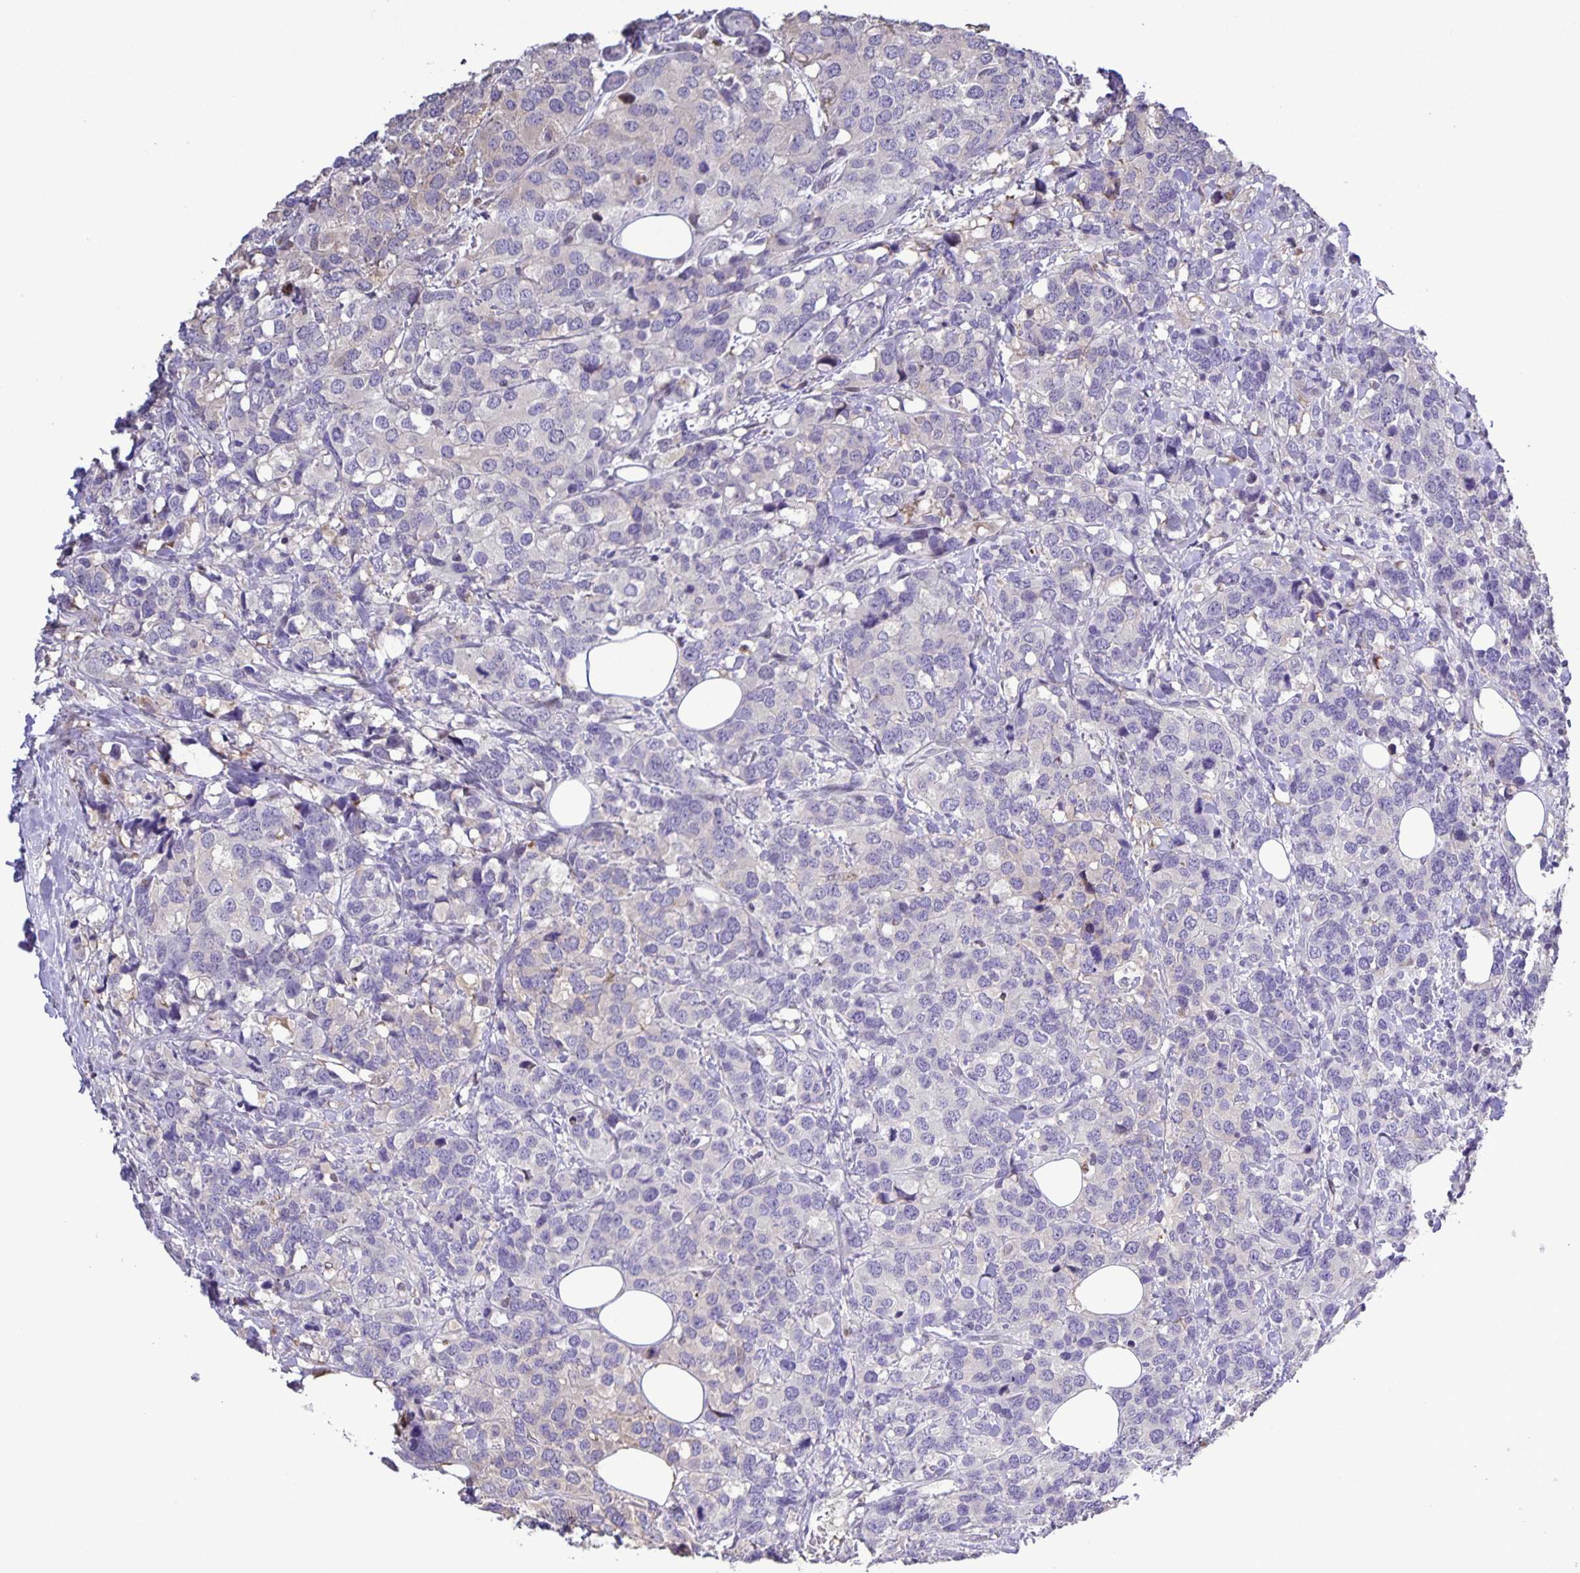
{"staining": {"intensity": "negative", "quantity": "none", "location": "none"}, "tissue": "breast cancer", "cell_type": "Tumor cells", "image_type": "cancer", "snomed": [{"axis": "morphology", "description": "Lobular carcinoma"}, {"axis": "topography", "description": "Breast"}], "caption": "This photomicrograph is of breast cancer (lobular carcinoma) stained with immunohistochemistry (IHC) to label a protein in brown with the nuclei are counter-stained blue. There is no expression in tumor cells.", "gene": "ONECUT2", "patient": {"sex": "female", "age": 59}}